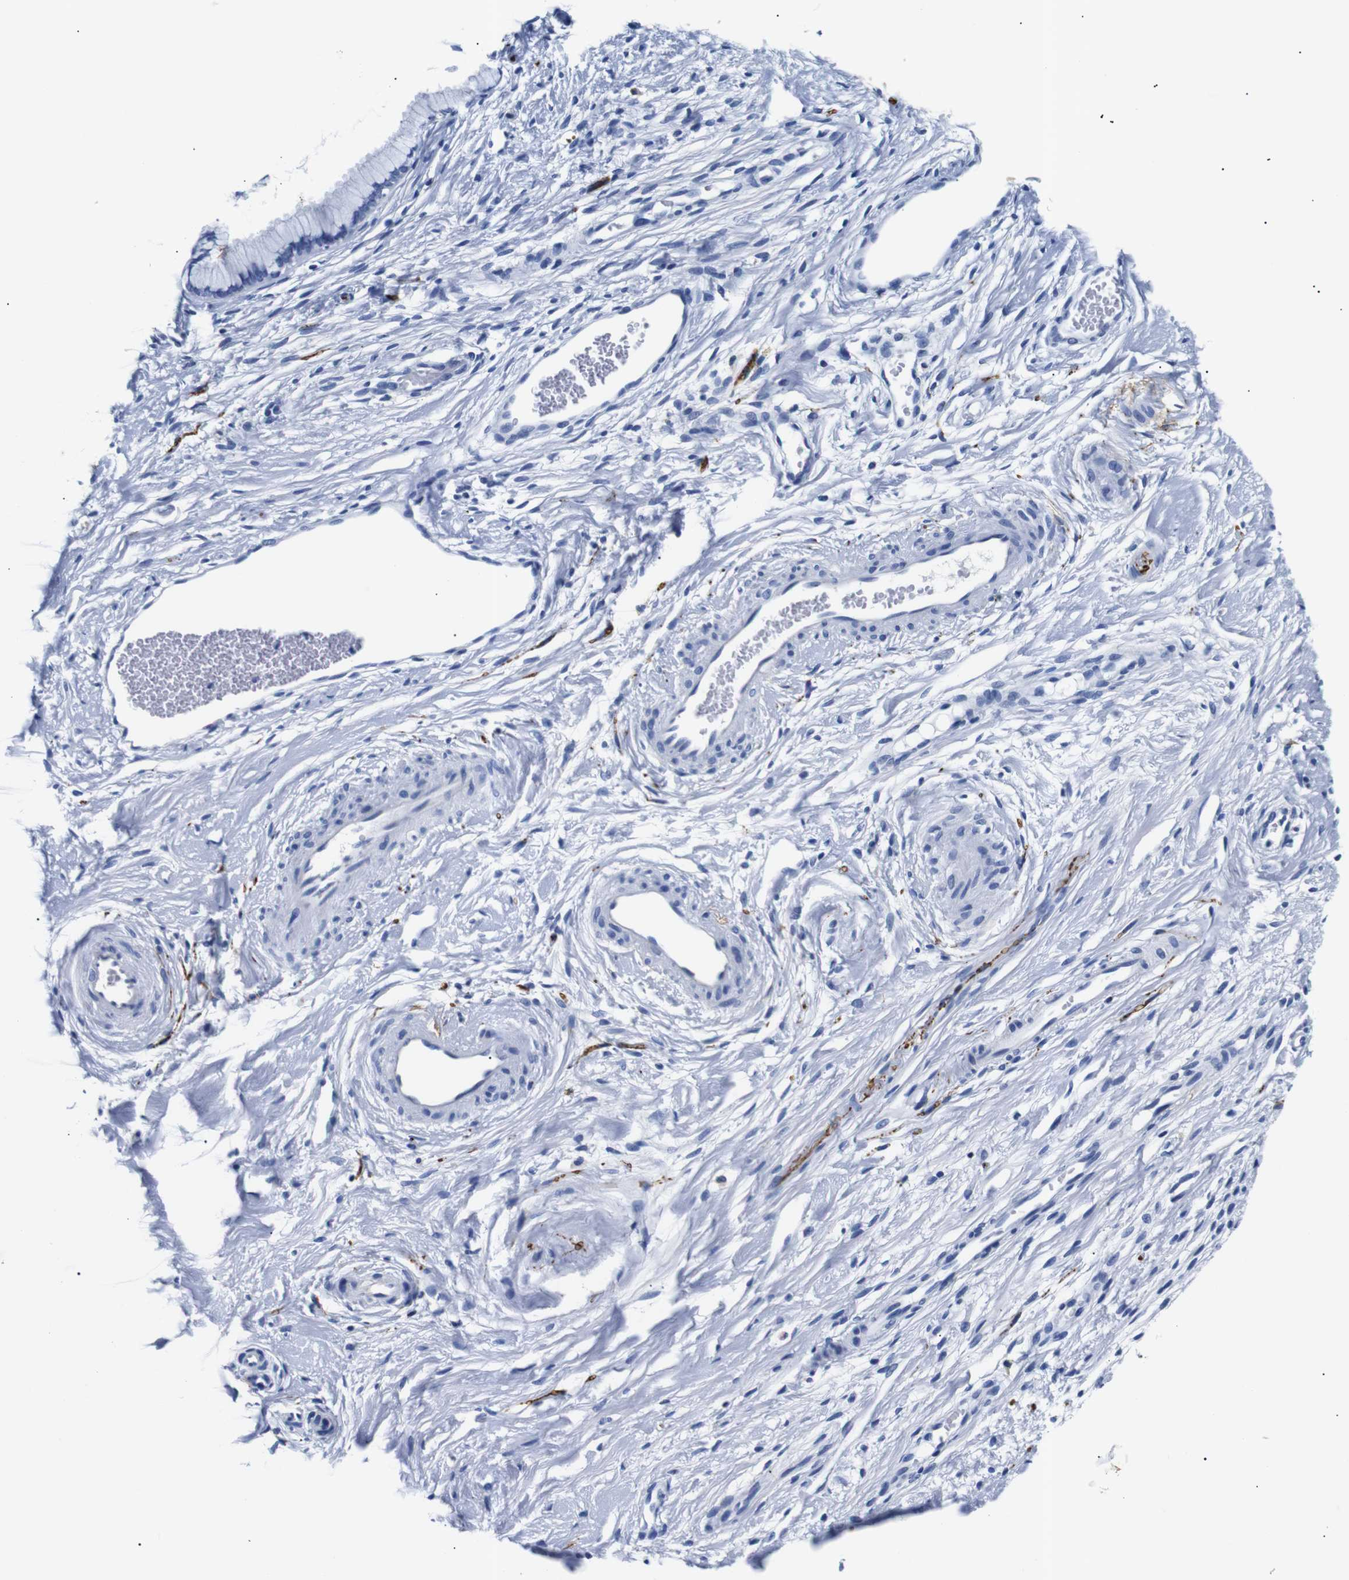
{"staining": {"intensity": "negative", "quantity": "none", "location": "none"}, "tissue": "cervix", "cell_type": "Glandular cells", "image_type": "normal", "snomed": [{"axis": "morphology", "description": "Normal tissue, NOS"}, {"axis": "topography", "description": "Cervix"}], "caption": "Immunohistochemistry (IHC) histopathology image of normal human cervix stained for a protein (brown), which displays no staining in glandular cells.", "gene": "GAP43", "patient": {"sex": "female", "age": 65}}